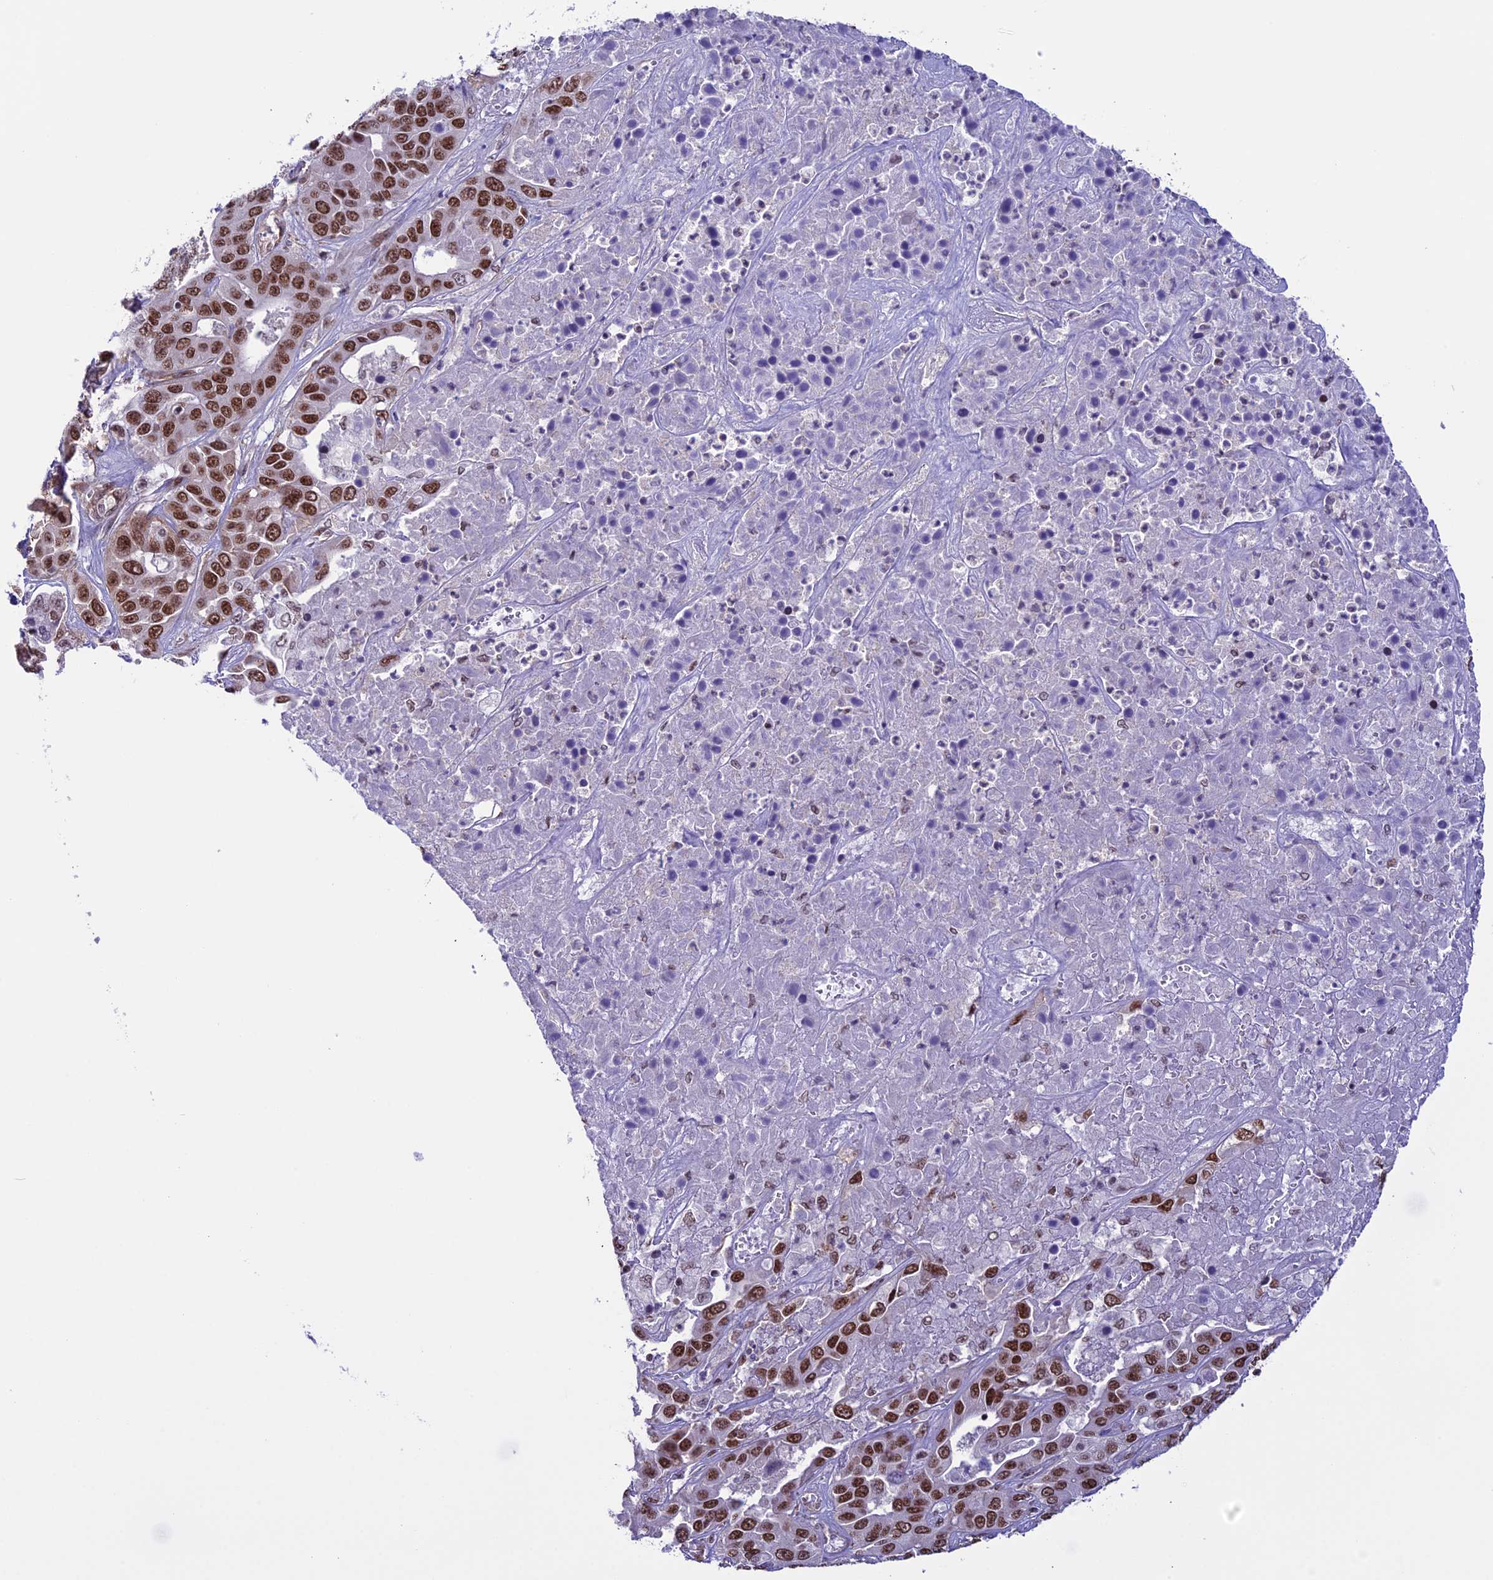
{"staining": {"intensity": "strong", "quantity": ">75%", "location": "nuclear"}, "tissue": "liver cancer", "cell_type": "Tumor cells", "image_type": "cancer", "snomed": [{"axis": "morphology", "description": "Cholangiocarcinoma"}, {"axis": "topography", "description": "Liver"}], "caption": "Cholangiocarcinoma (liver) stained for a protein reveals strong nuclear positivity in tumor cells. Immunohistochemistry stains the protein in brown and the nuclei are stained blue.", "gene": "MPHOSPH8", "patient": {"sex": "female", "age": 52}}